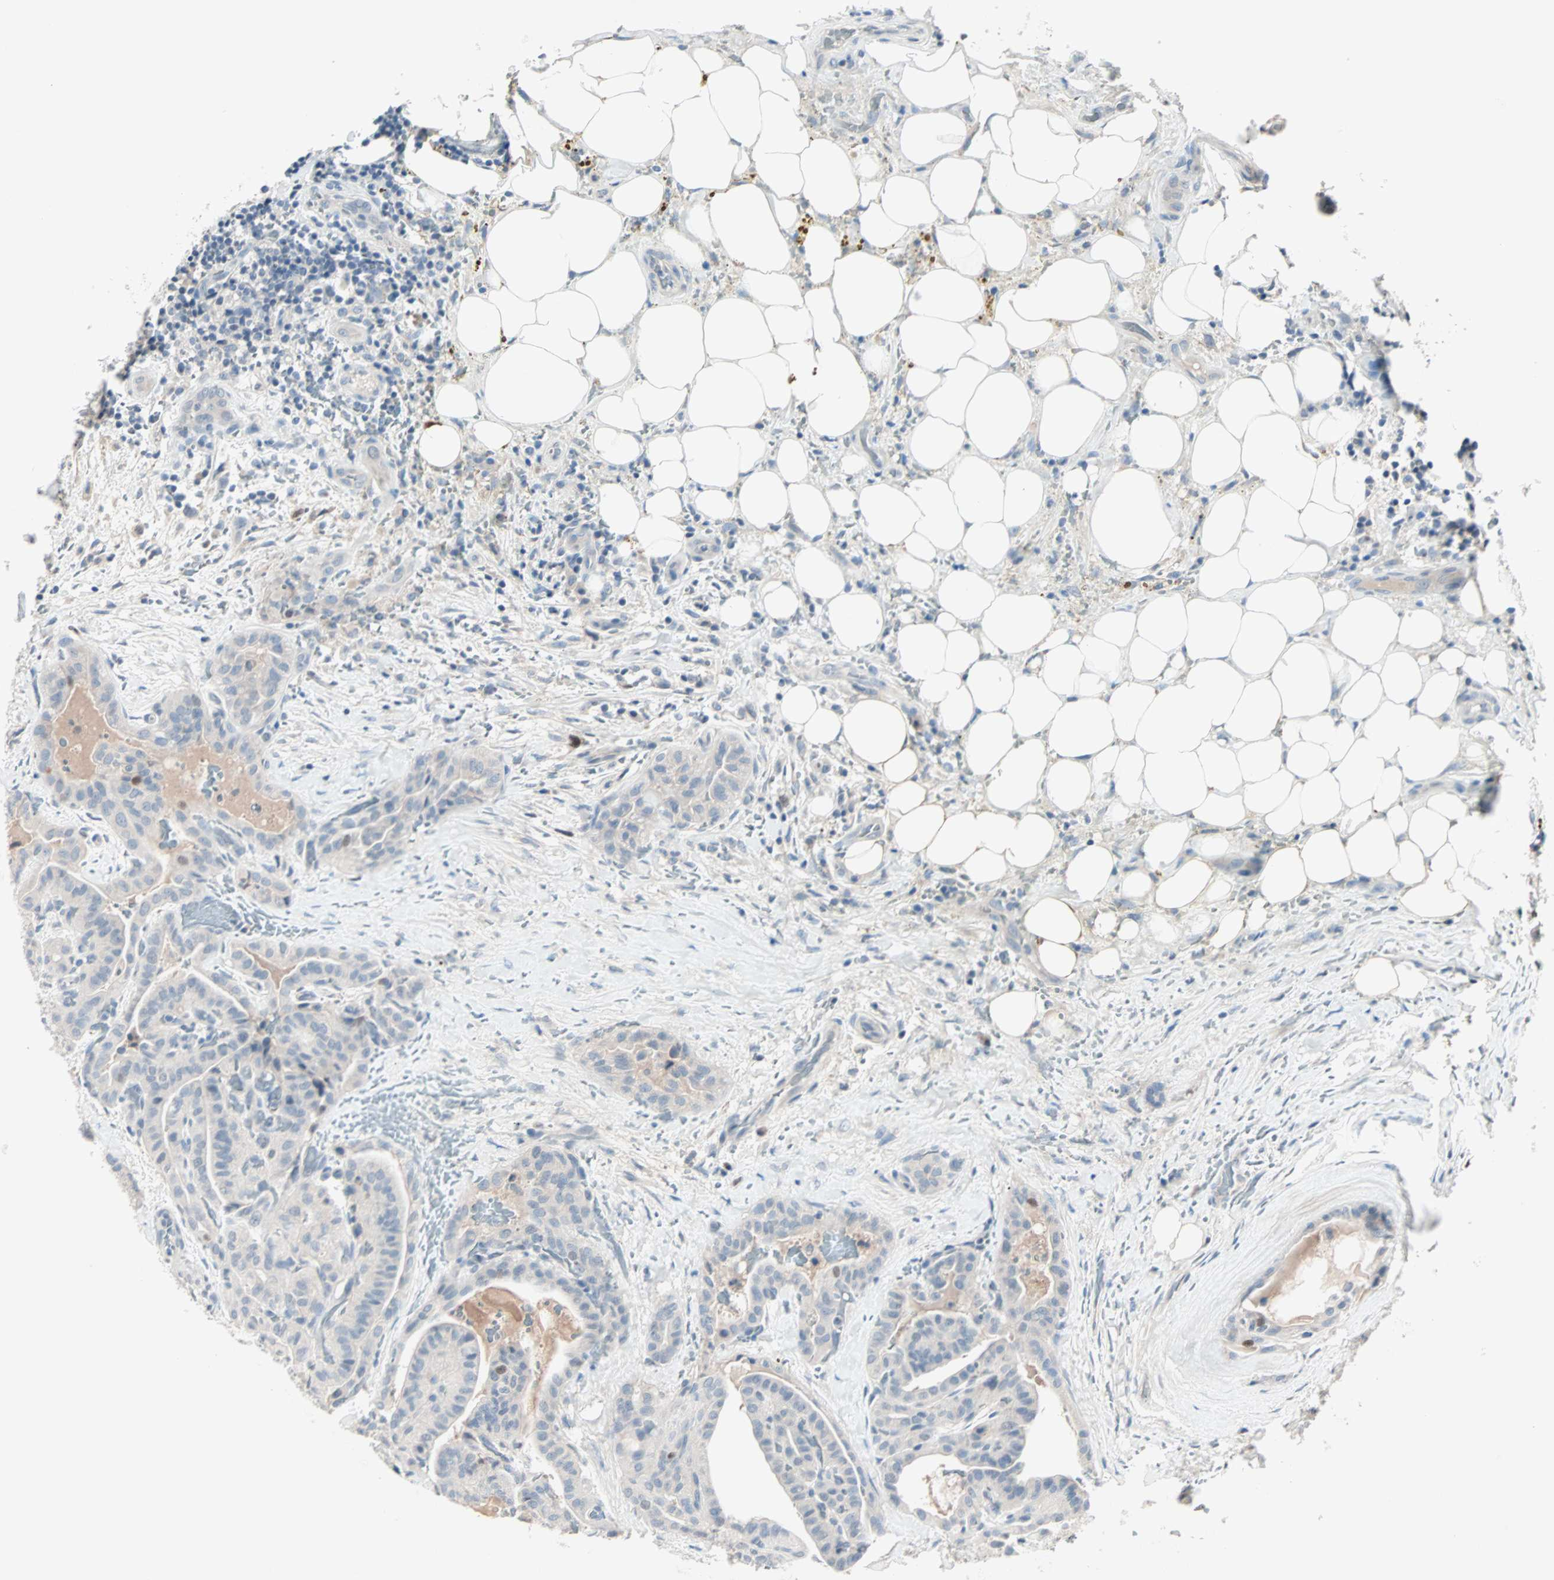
{"staining": {"intensity": "moderate", "quantity": "<25%", "location": "nuclear"}, "tissue": "thyroid cancer", "cell_type": "Tumor cells", "image_type": "cancer", "snomed": [{"axis": "morphology", "description": "Papillary adenocarcinoma, NOS"}, {"axis": "topography", "description": "Thyroid gland"}], "caption": "Thyroid papillary adenocarcinoma tissue reveals moderate nuclear positivity in approximately <25% of tumor cells, visualized by immunohistochemistry.", "gene": "CCNE2", "patient": {"sex": "male", "age": 77}}